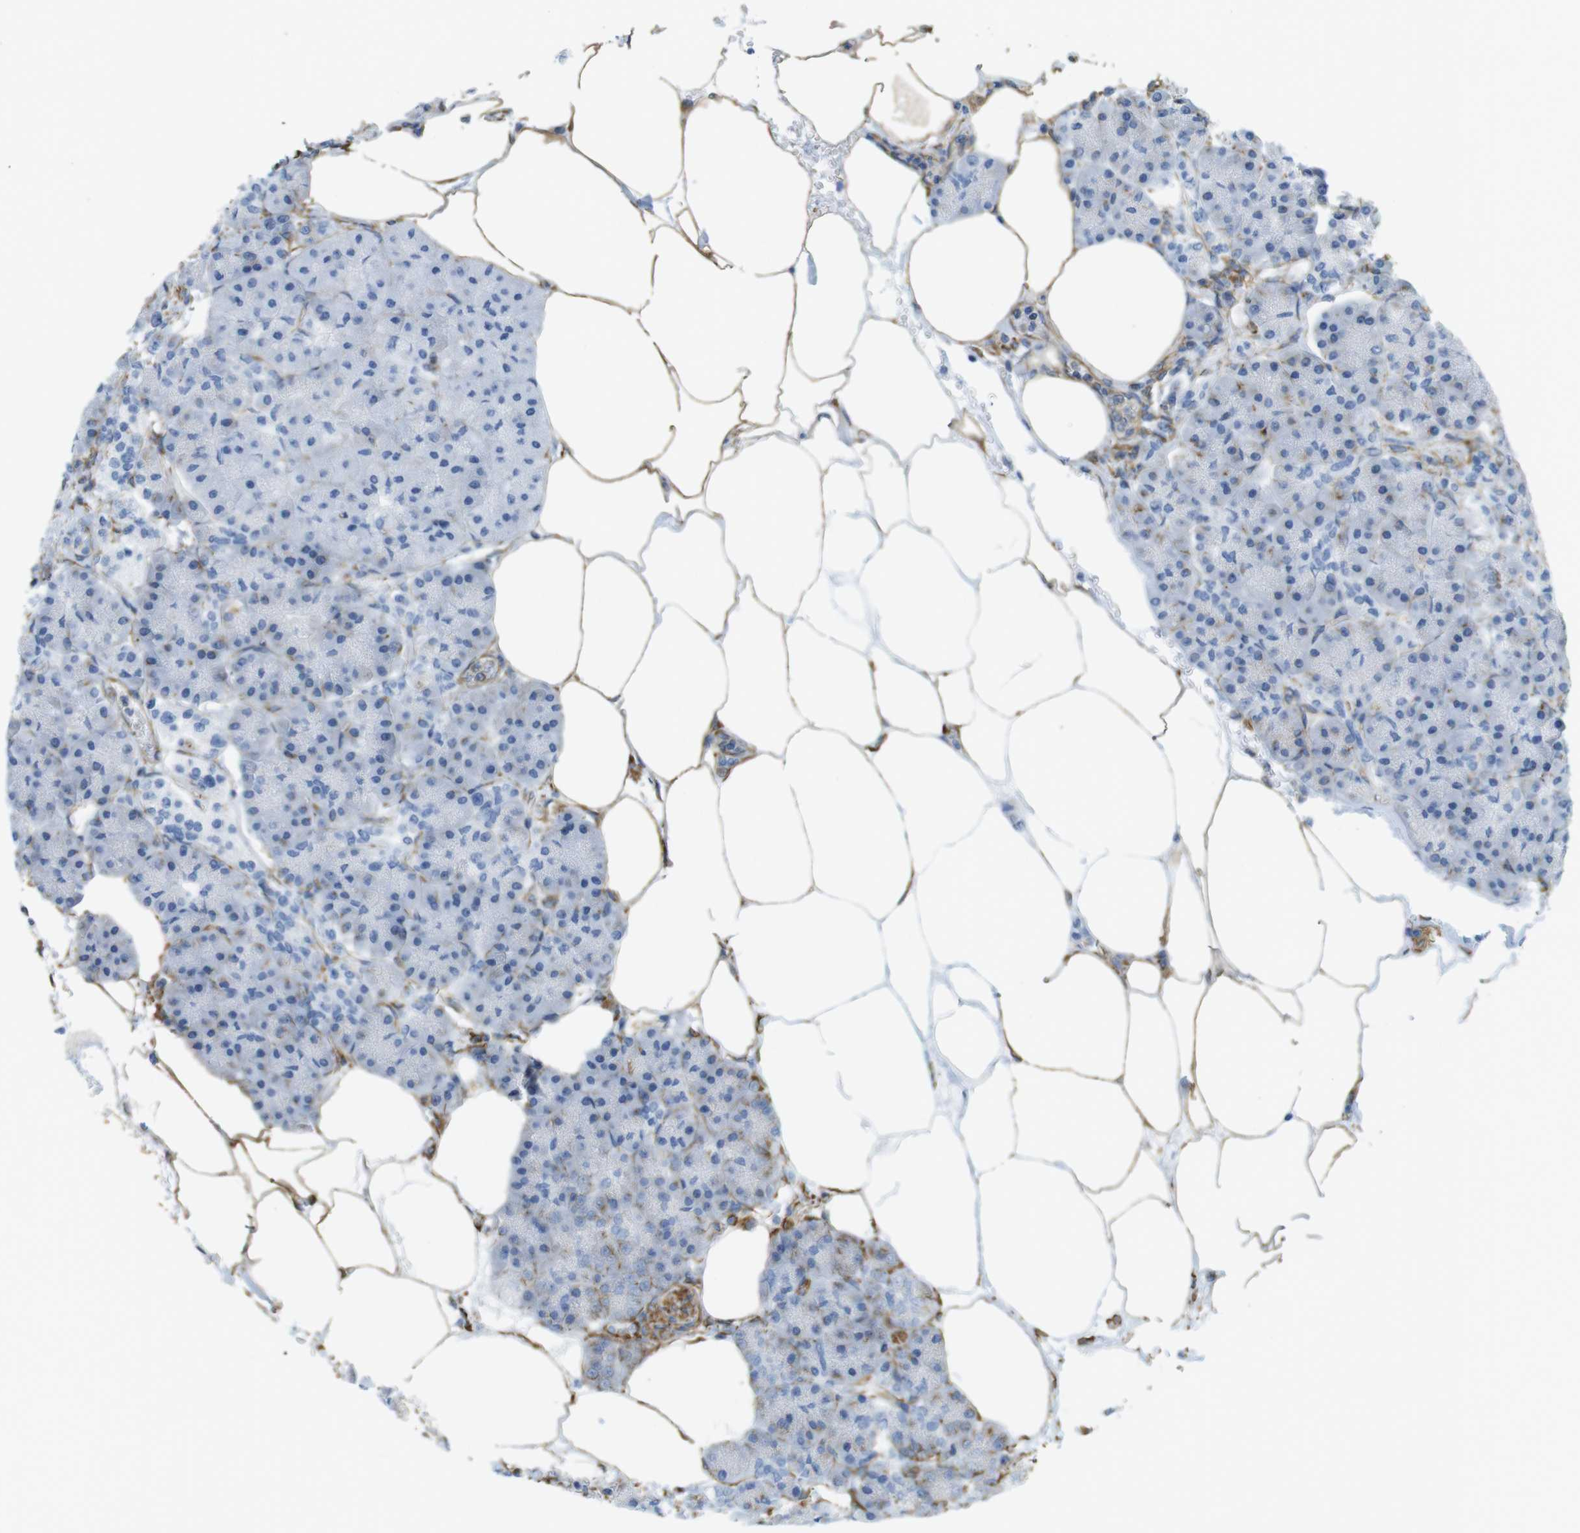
{"staining": {"intensity": "negative", "quantity": "none", "location": "none"}, "tissue": "pancreas", "cell_type": "Exocrine glandular cells", "image_type": "normal", "snomed": [{"axis": "morphology", "description": "Normal tissue, NOS"}, {"axis": "topography", "description": "Pancreas"}], "caption": "This is an IHC micrograph of benign pancreas. There is no expression in exocrine glandular cells.", "gene": "MS4A10", "patient": {"sex": "female", "age": 70}}